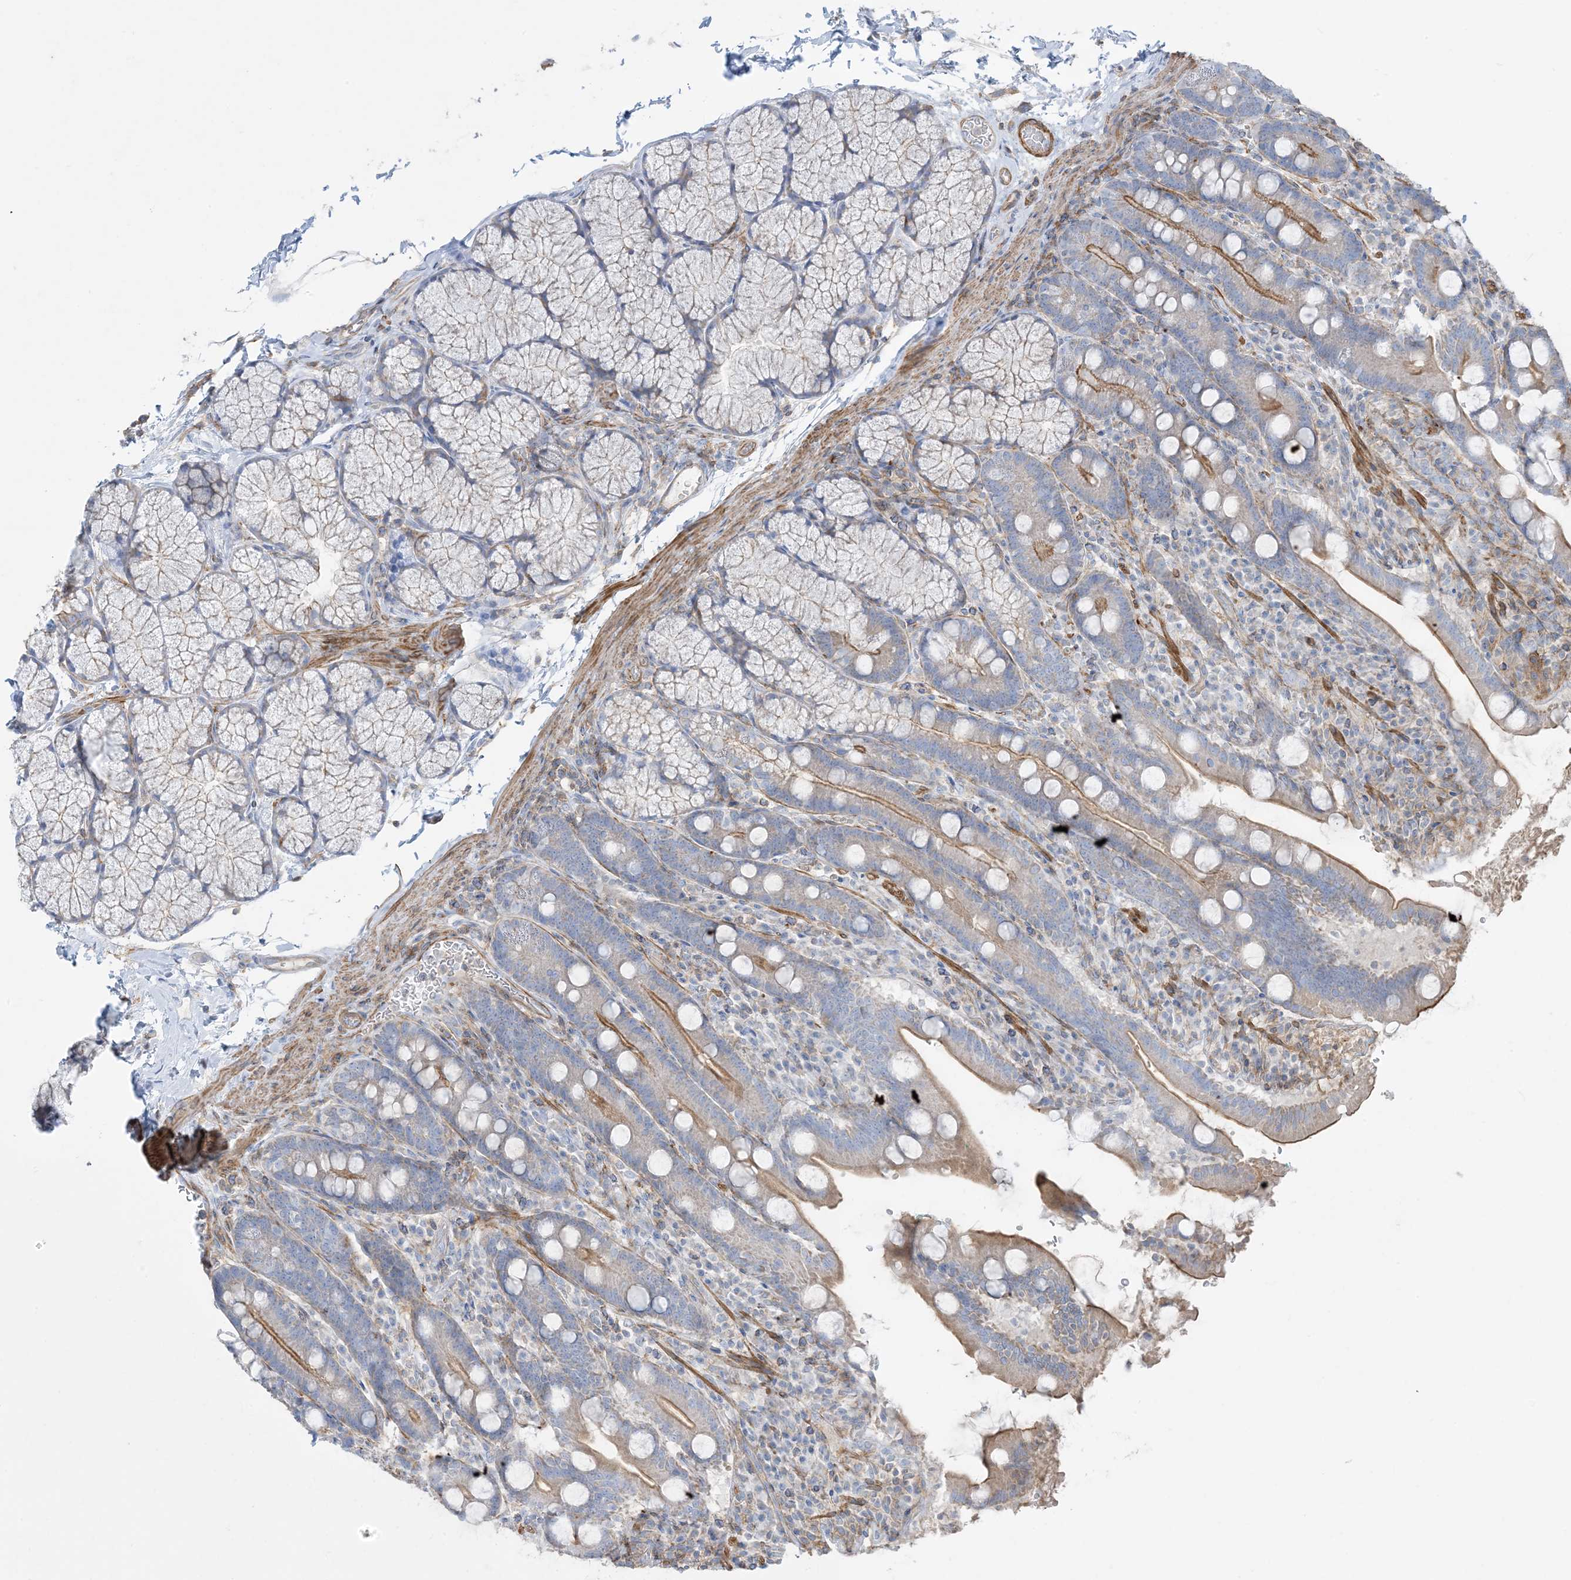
{"staining": {"intensity": "moderate", "quantity": "25%-75%", "location": "cytoplasmic/membranous"}, "tissue": "duodenum", "cell_type": "Glandular cells", "image_type": "normal", "snomed": [{"axis": "morphology", "description": "Normal tissue, NOS"}, {"axis": "topography", "description": "Duodenum"}], "caption": "Immunohistochemical staining of benign human duodenum reveals 25%-75% levels of moderate cytoplasmic/membranous protein positivity in approximately 25%-75% of glandular cells. The protein is shown in brown color, while the nuclei are stained blue.", "gene": "GTF3C2", "patient": {"sex": "male", "age": 35}}